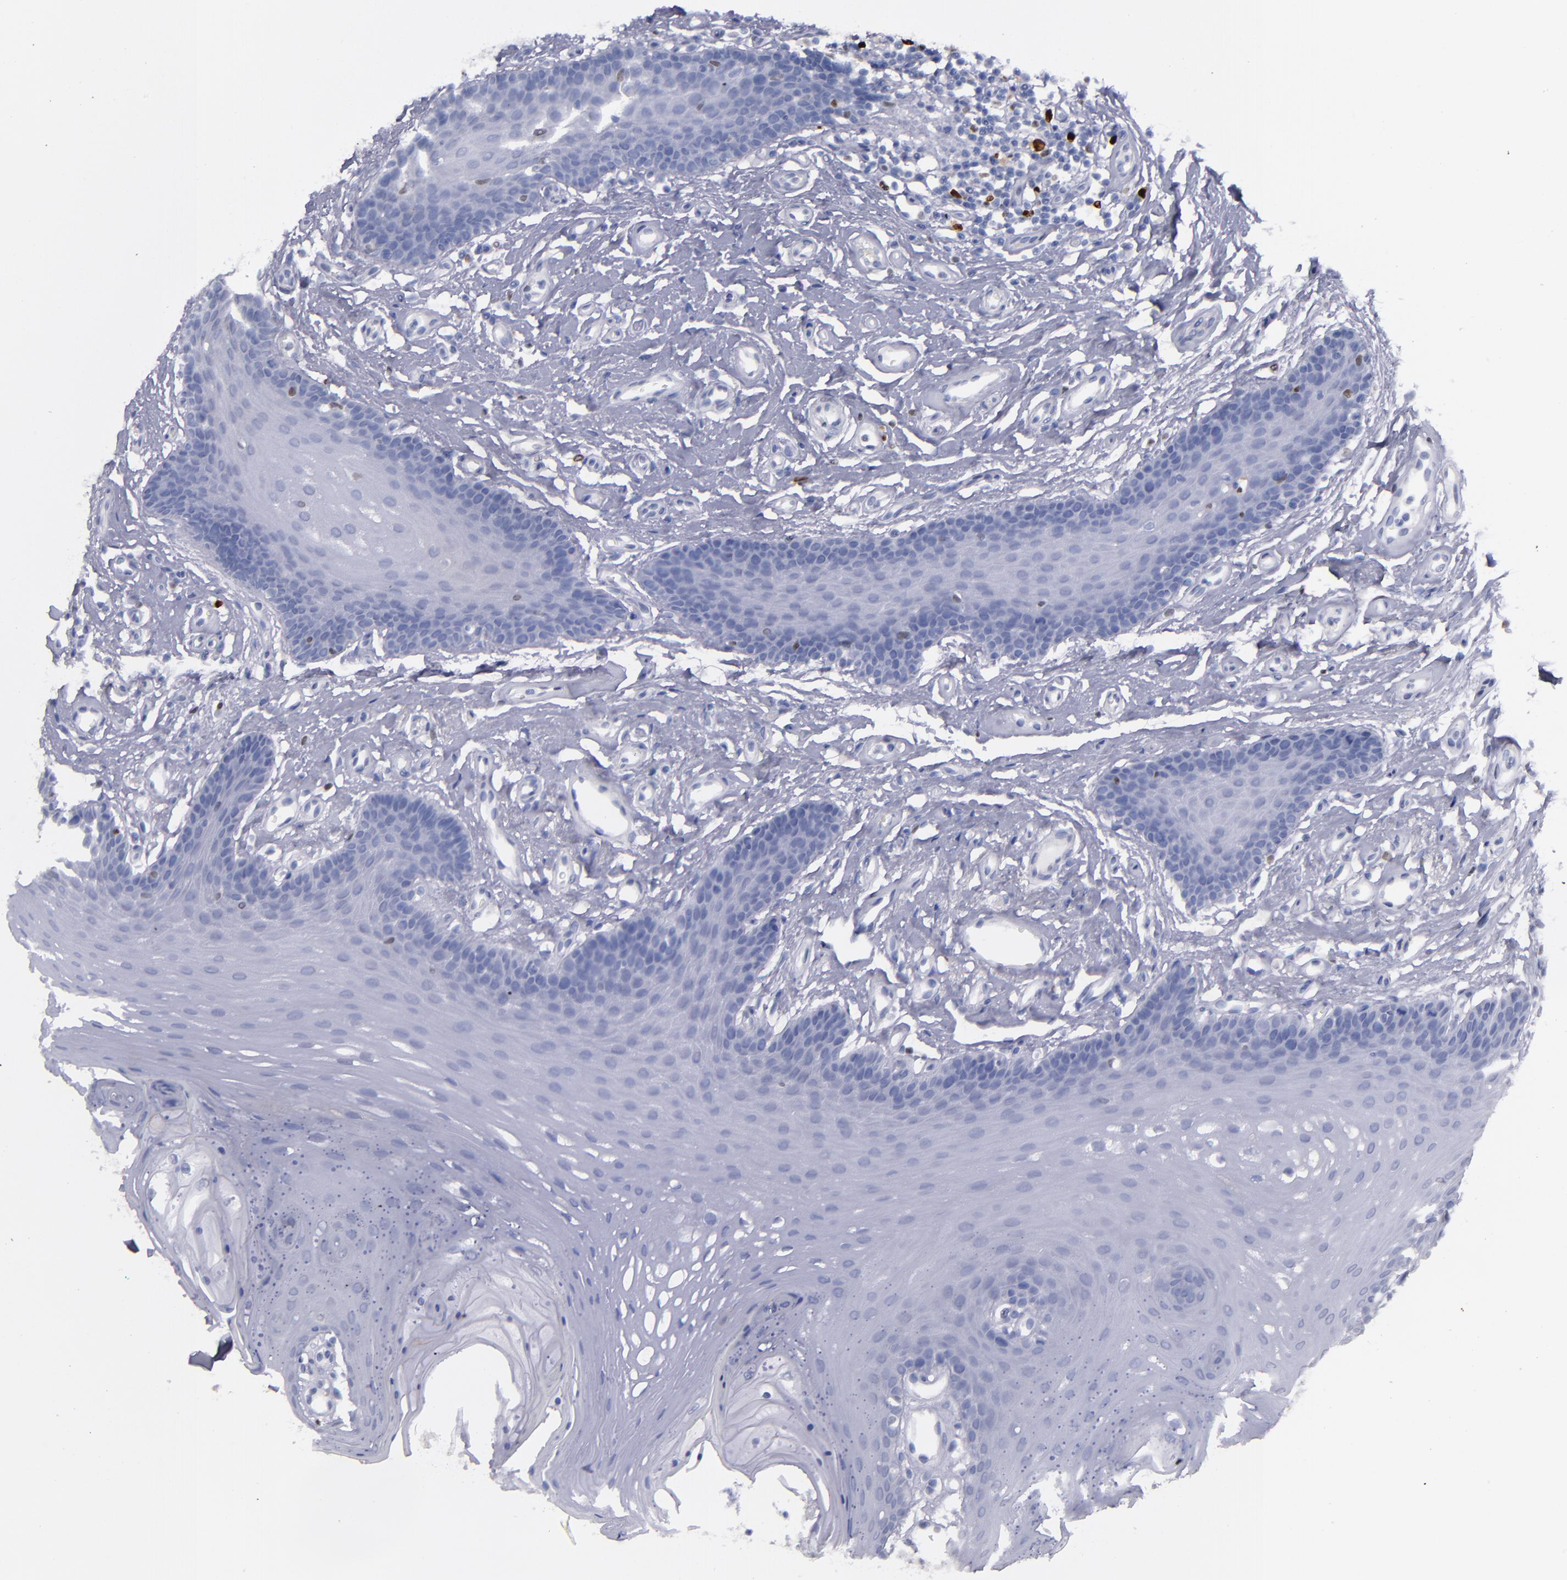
{"staining": {"intensity": "negative", "quantity": "none", "location": "none"}, "tissue": "oral mucosa", "cell_type": "Squamous epithelial cells", "image_type": "normal", "snomed": [{"axis": "morphology", "description": "Normal tissue, NOS"}, {"axis": "topography", "description": "Oral tissue"}], "caption": "A photomicrograph of human oral mucosa is negative for staining in squamous epithelial cells. (DAB immunohistochemistry (IHC), high magnification).", "gene": "IRF8", "patient": {"sex": "male", "age": 62}}